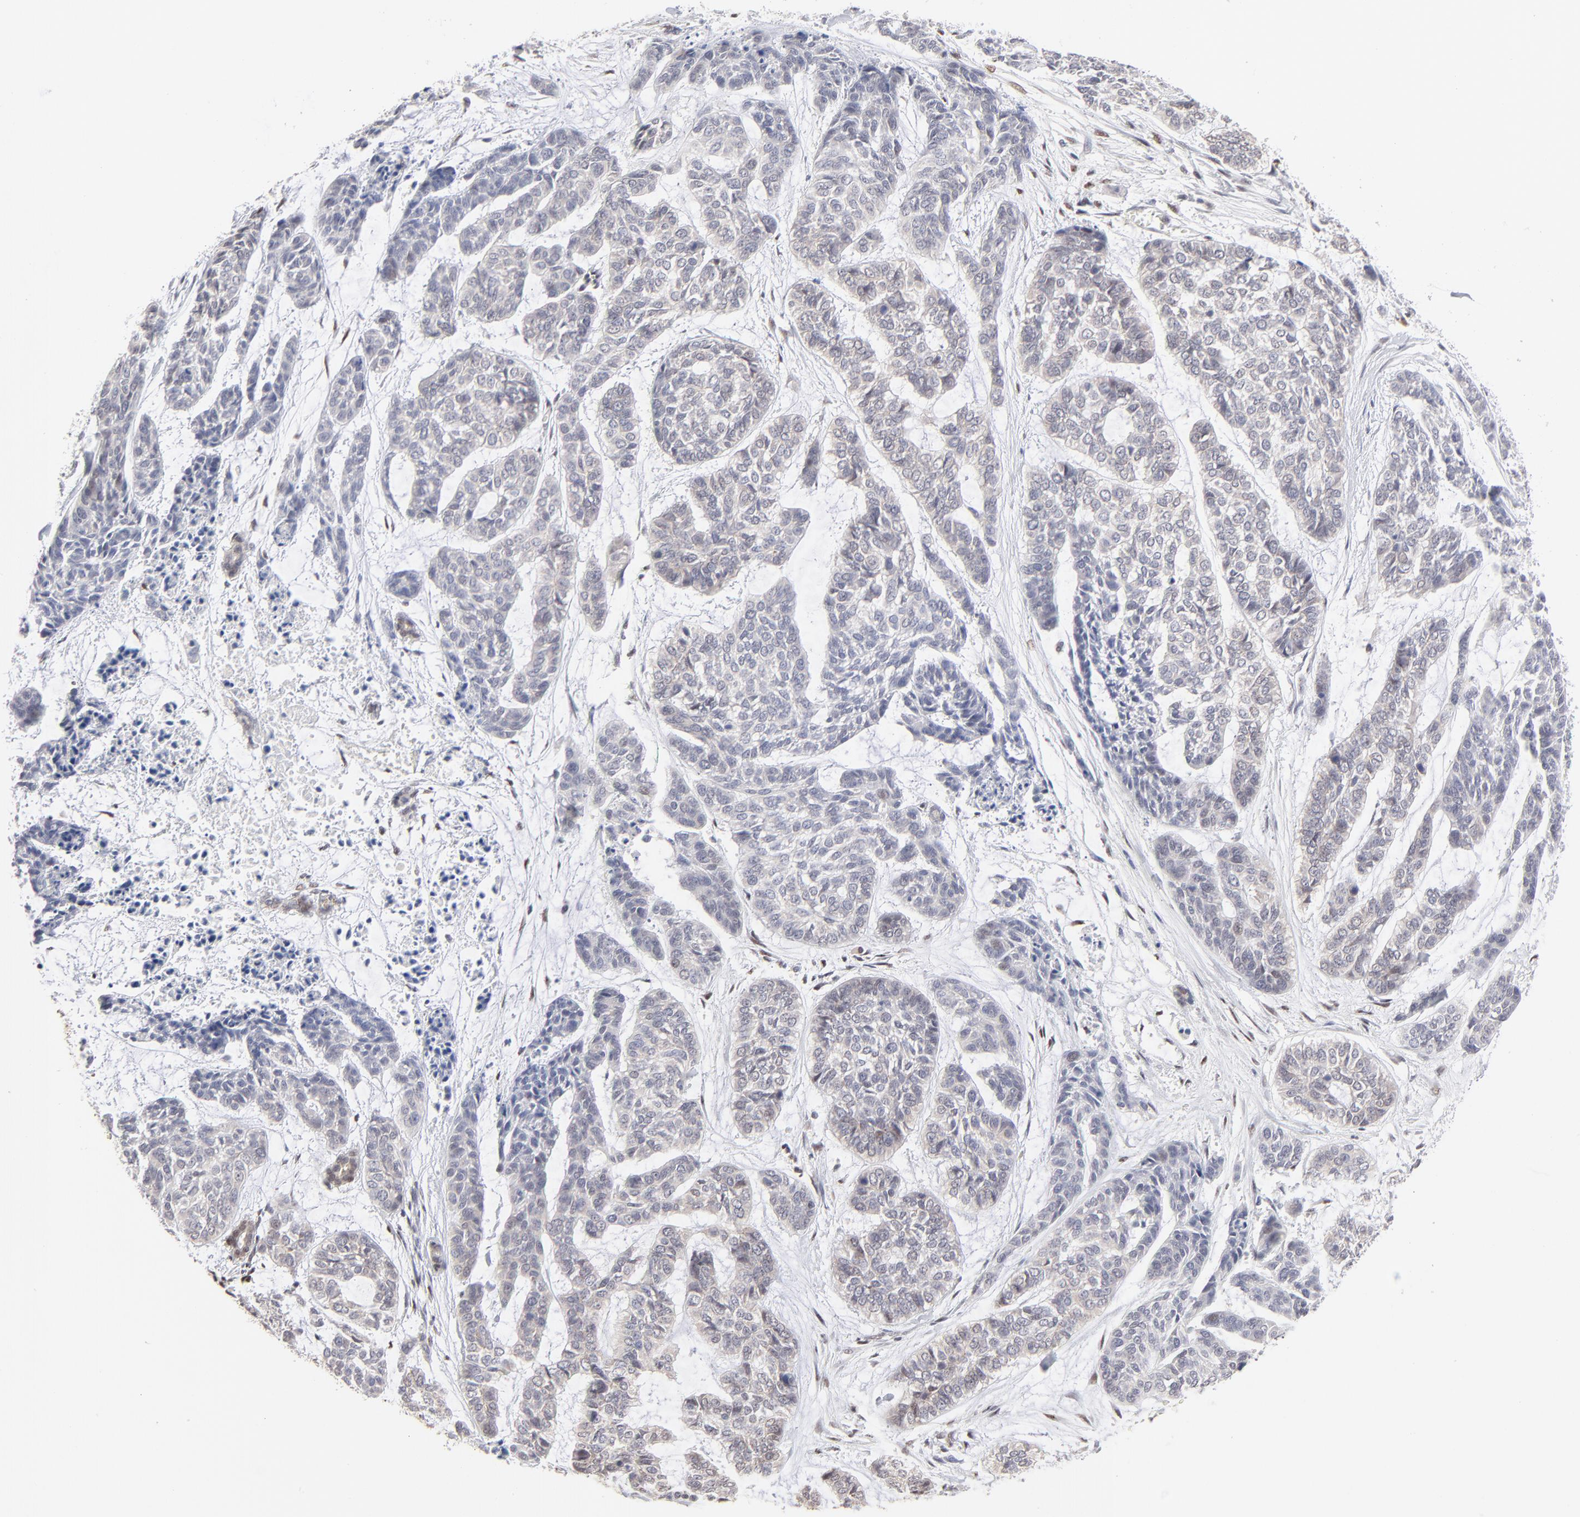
{"staining": {"intensity": "weak", "quantity": ">75%", "location": "nuclear"}, "tissue": "skin cancer", "cell_type": "Tumor cells", "image_type": "cancer", "snomed": [{"axis": "morphology", "description": "Basal cell carcinoma"}, {"axis": "topography", "description": "Skin"}], "caption": "High-magnification brightfield microscopy of skin basal cell carcinoma stained with DAB (brown) and counterstained with hematoxylin (blue). tumor cells exhibit weak nuclear positivity is present in about>75% of cells.", "gene": "STAT3", "patient": {"sex": "female", "age": 64}}